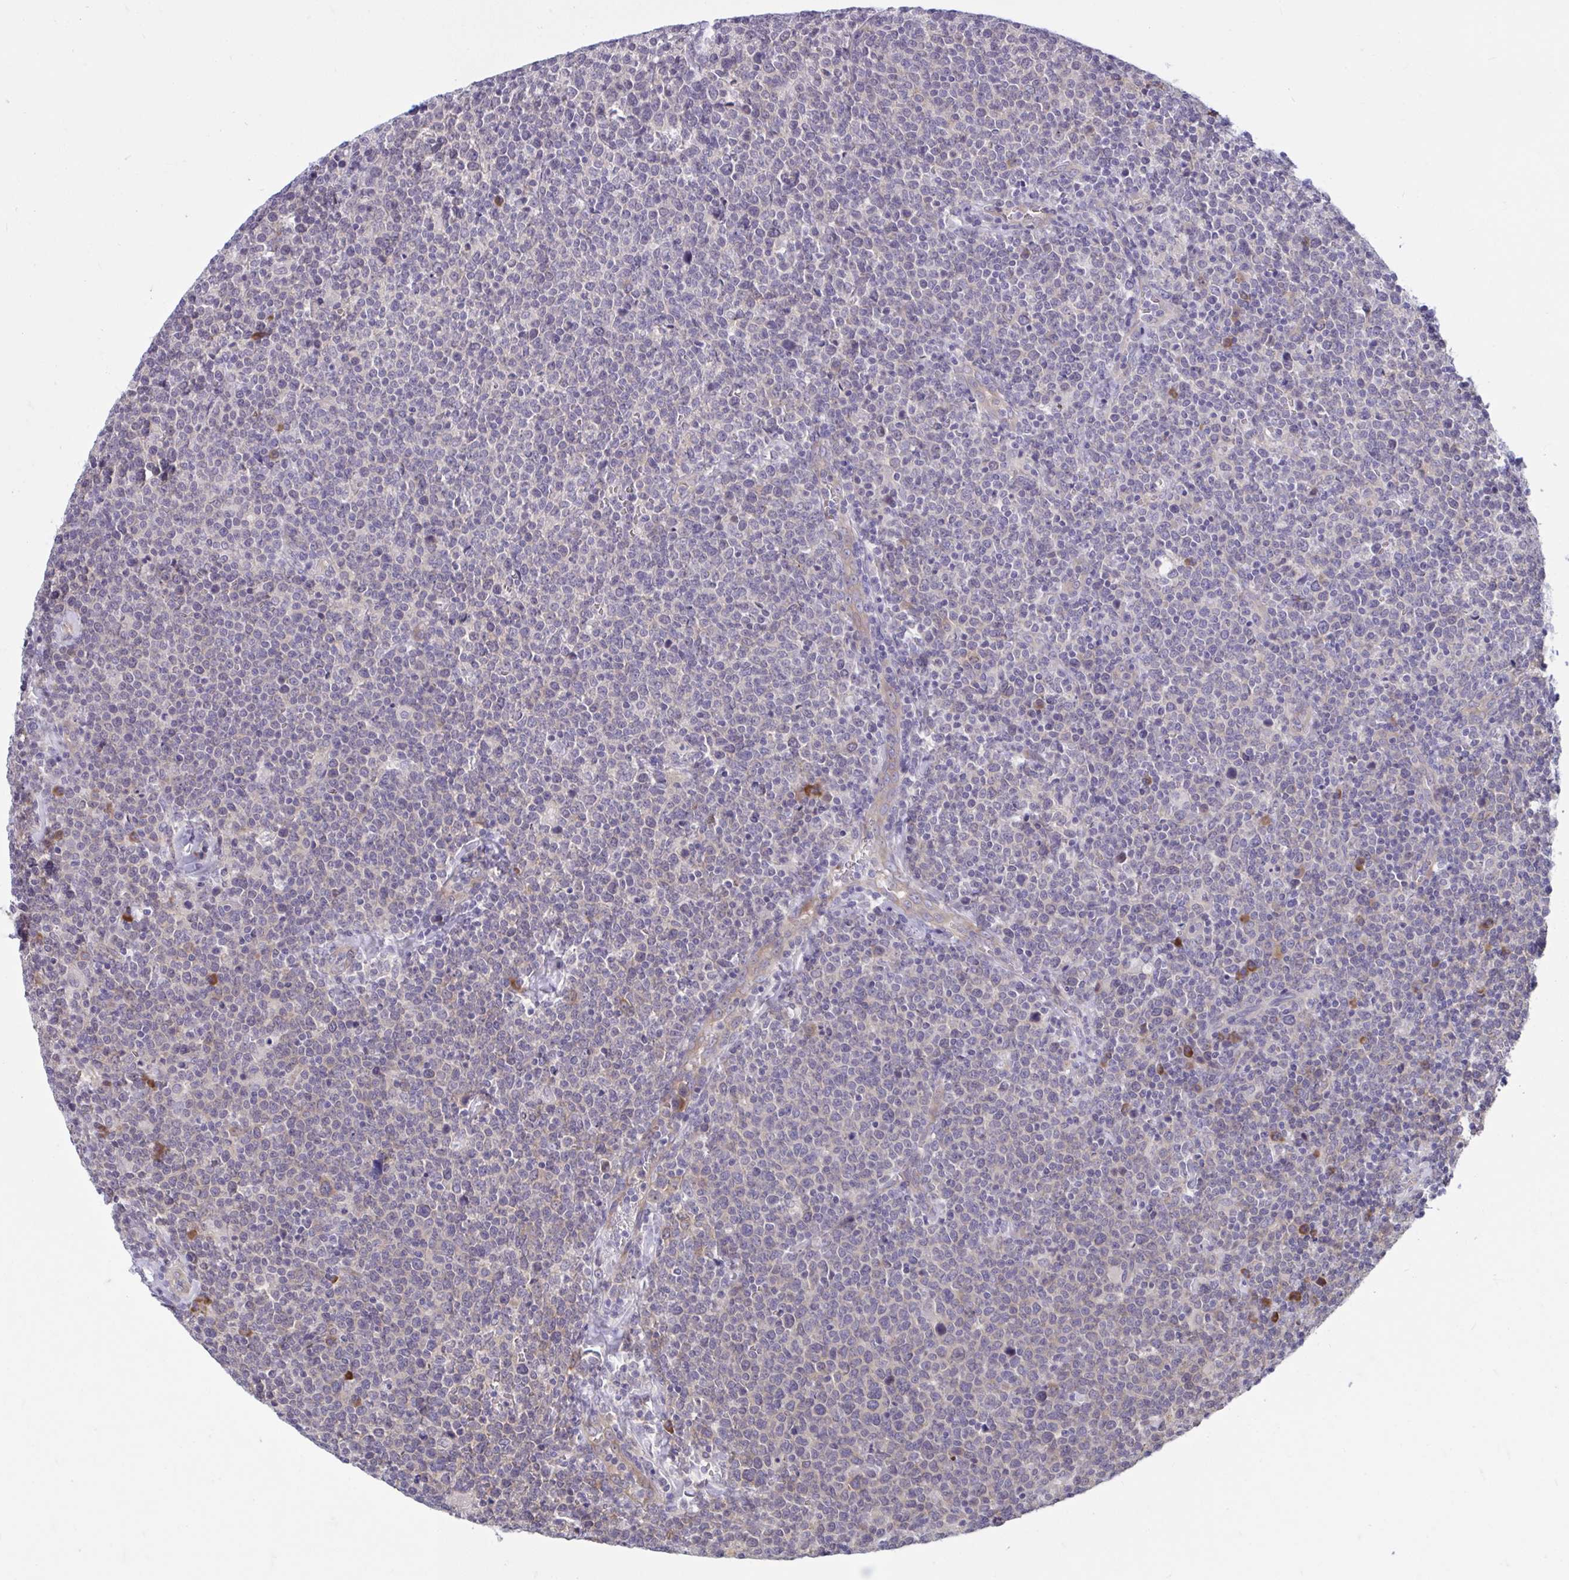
{"staining": {"intensity": "negative", "quantity": "none", "location": "none"}, "tissue": "lymphoma", "cell_type": "Tumor cells", "image_type": "cancer", "snomed": [{"axis": "morphology", "description": "Malignant lymphoma, non-Hodgkin's type, High grade"}, {"axis": "topography", "description": "Lymph node"}], "caption": "There is no significant positivity in tumor cells of malignant lymphoma, non-Hodgkin's type (high-grade).", "gene": "SELENON", "patient": {"sex": "male", "age": 61}}